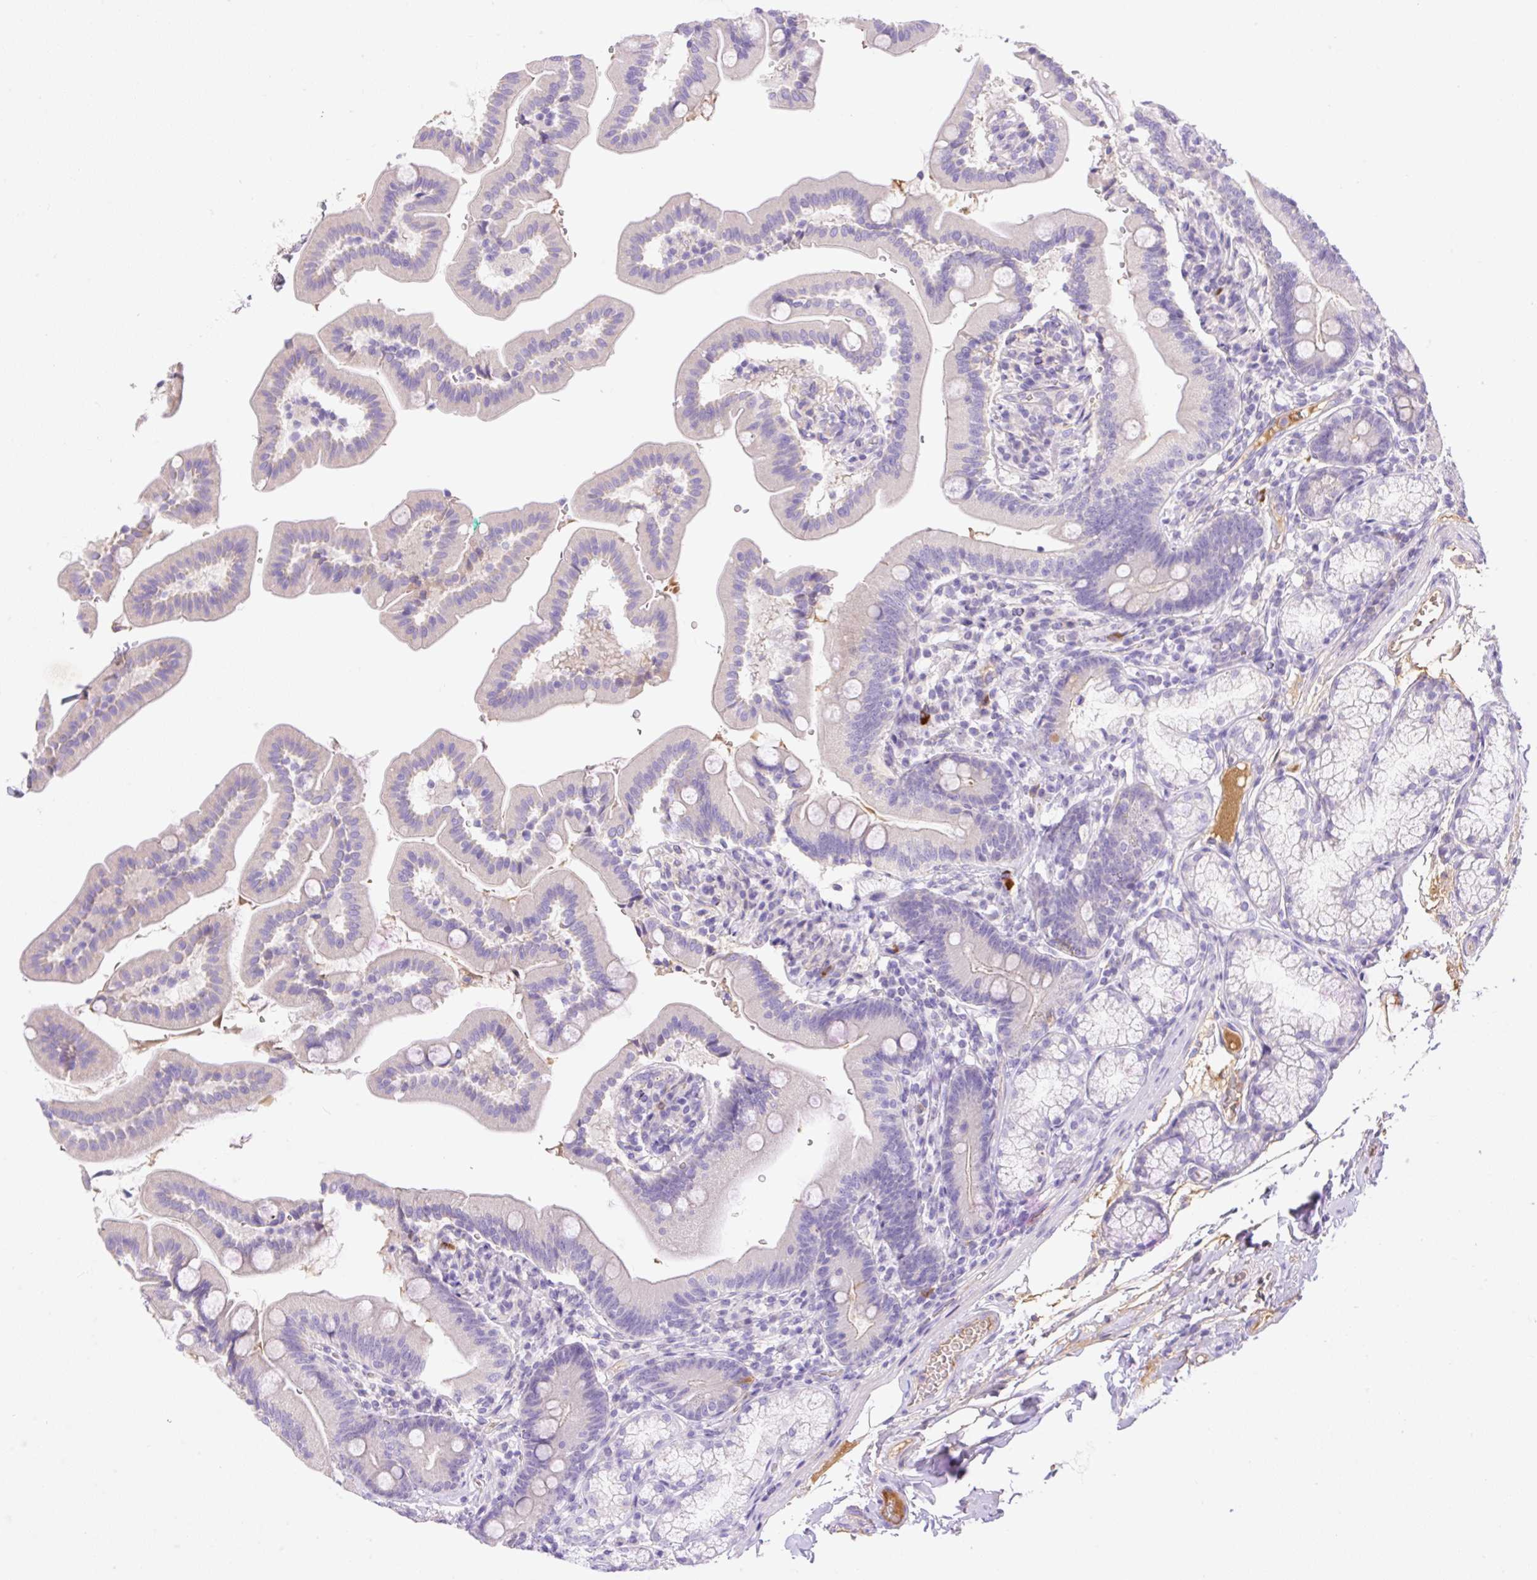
{"staining": {"intensity": "negative", "quantity": "none", "location": "none"}, "tissue": "duodenum", "cell_type": "Glandular cells", "image_type": "normal", "snomed": [{"axis": "morphology", "description": "Normal tissue, NOS"}, {"axis": "topography", "description": "Duodenum"}], "caption": "Immunohistochemical staining of normal duodenum exhibits no significant staining in glandular cells.", "gene": "DENND5A", "patient": {"sex": "female", "age": 67}}